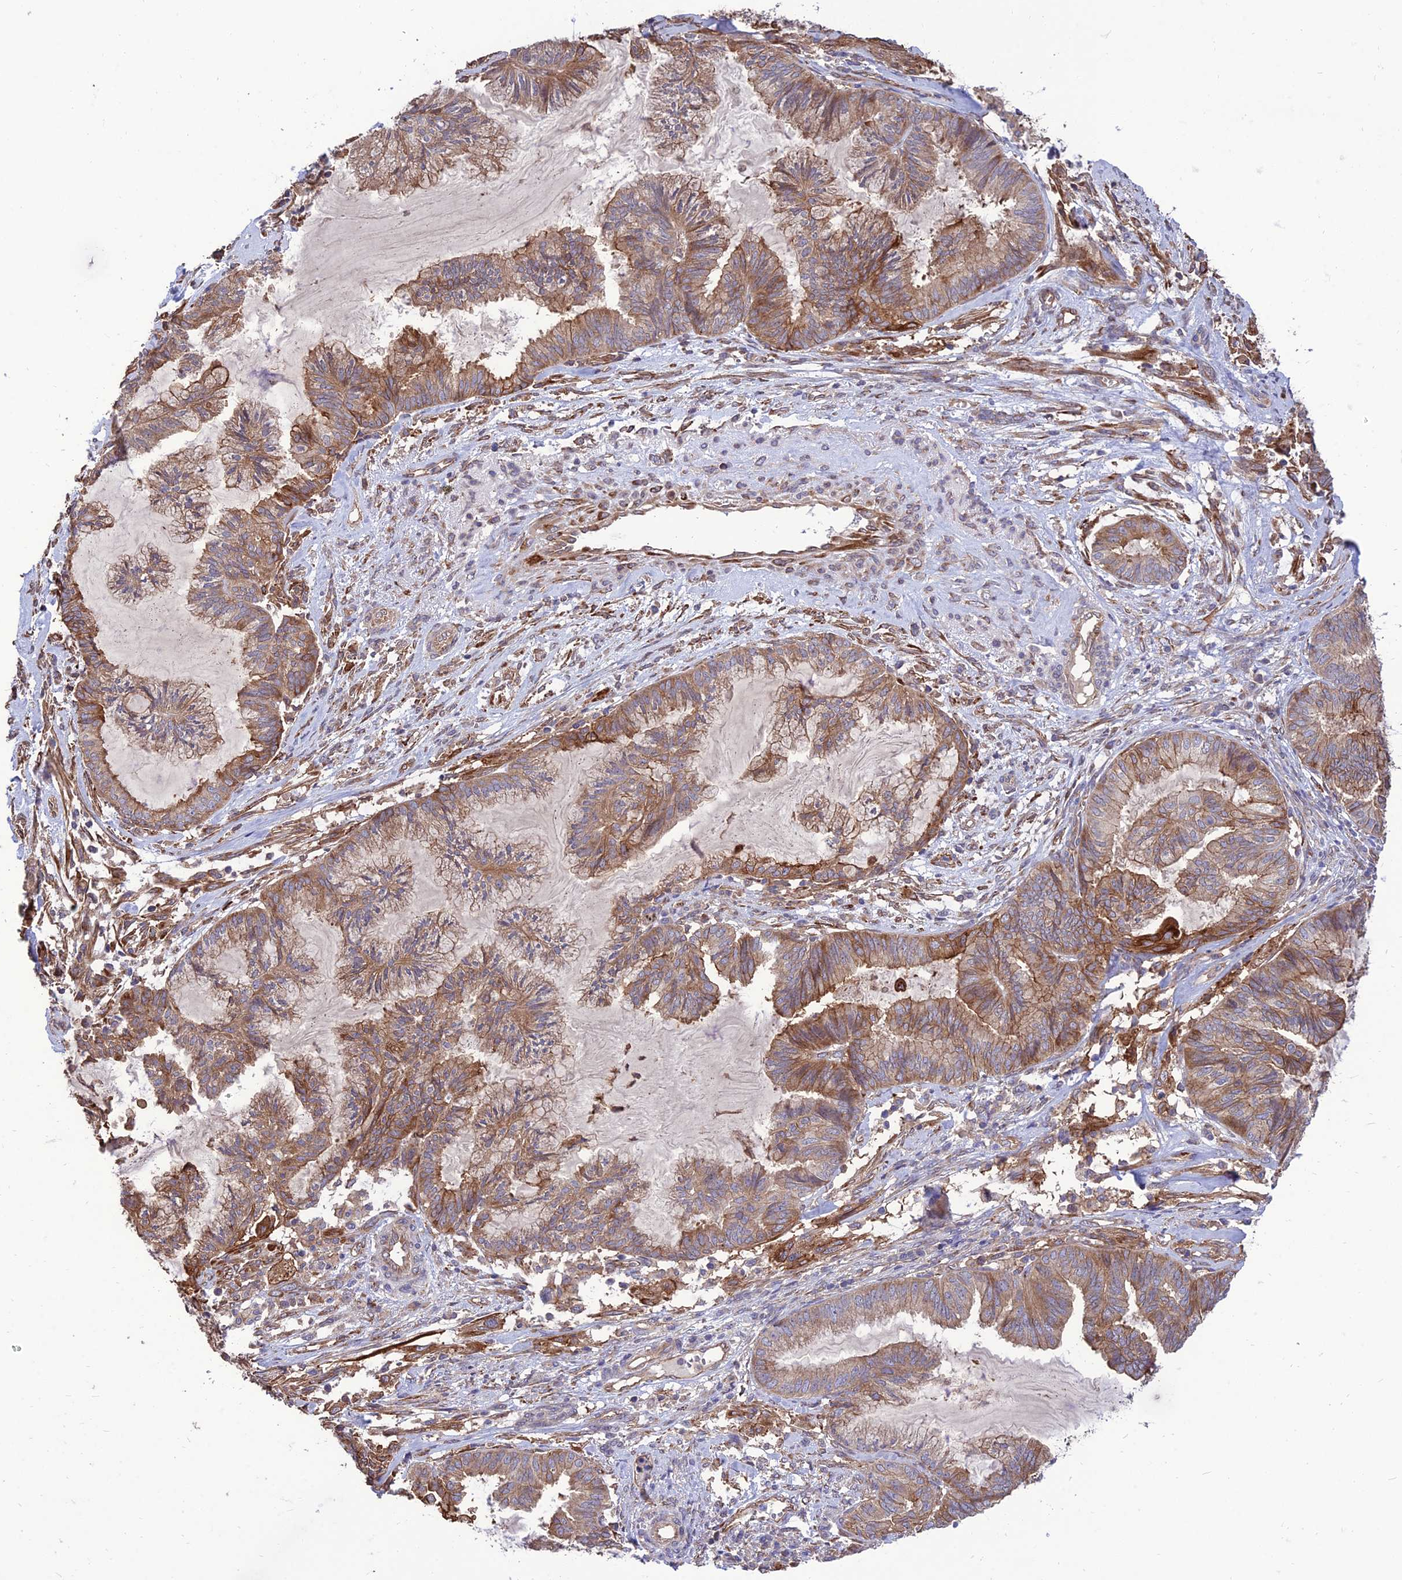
{"staining": {"intensity": "moderate", "quantity": ">75%", "location": "cytoplasmic/membranous"}, "tissue": "endometrial cancer", "cell_type": "Tumor cells", "image_type": "cancer", "snomed": [{"axis": "morphology", "description": "Adenocarcinoma, NOS"}, {"axis": "topography", "description": "Endometrium"}], "caption": "Protein analysis of endometrial cancer tissue exhibits moderate cytoplasmic/membranous positivity in about >75% of tumor cells. (IHC, brightfield microscopy, high magnification).", "gene": "CRTAP", "patient": {"sex": "female", "age": 86}}